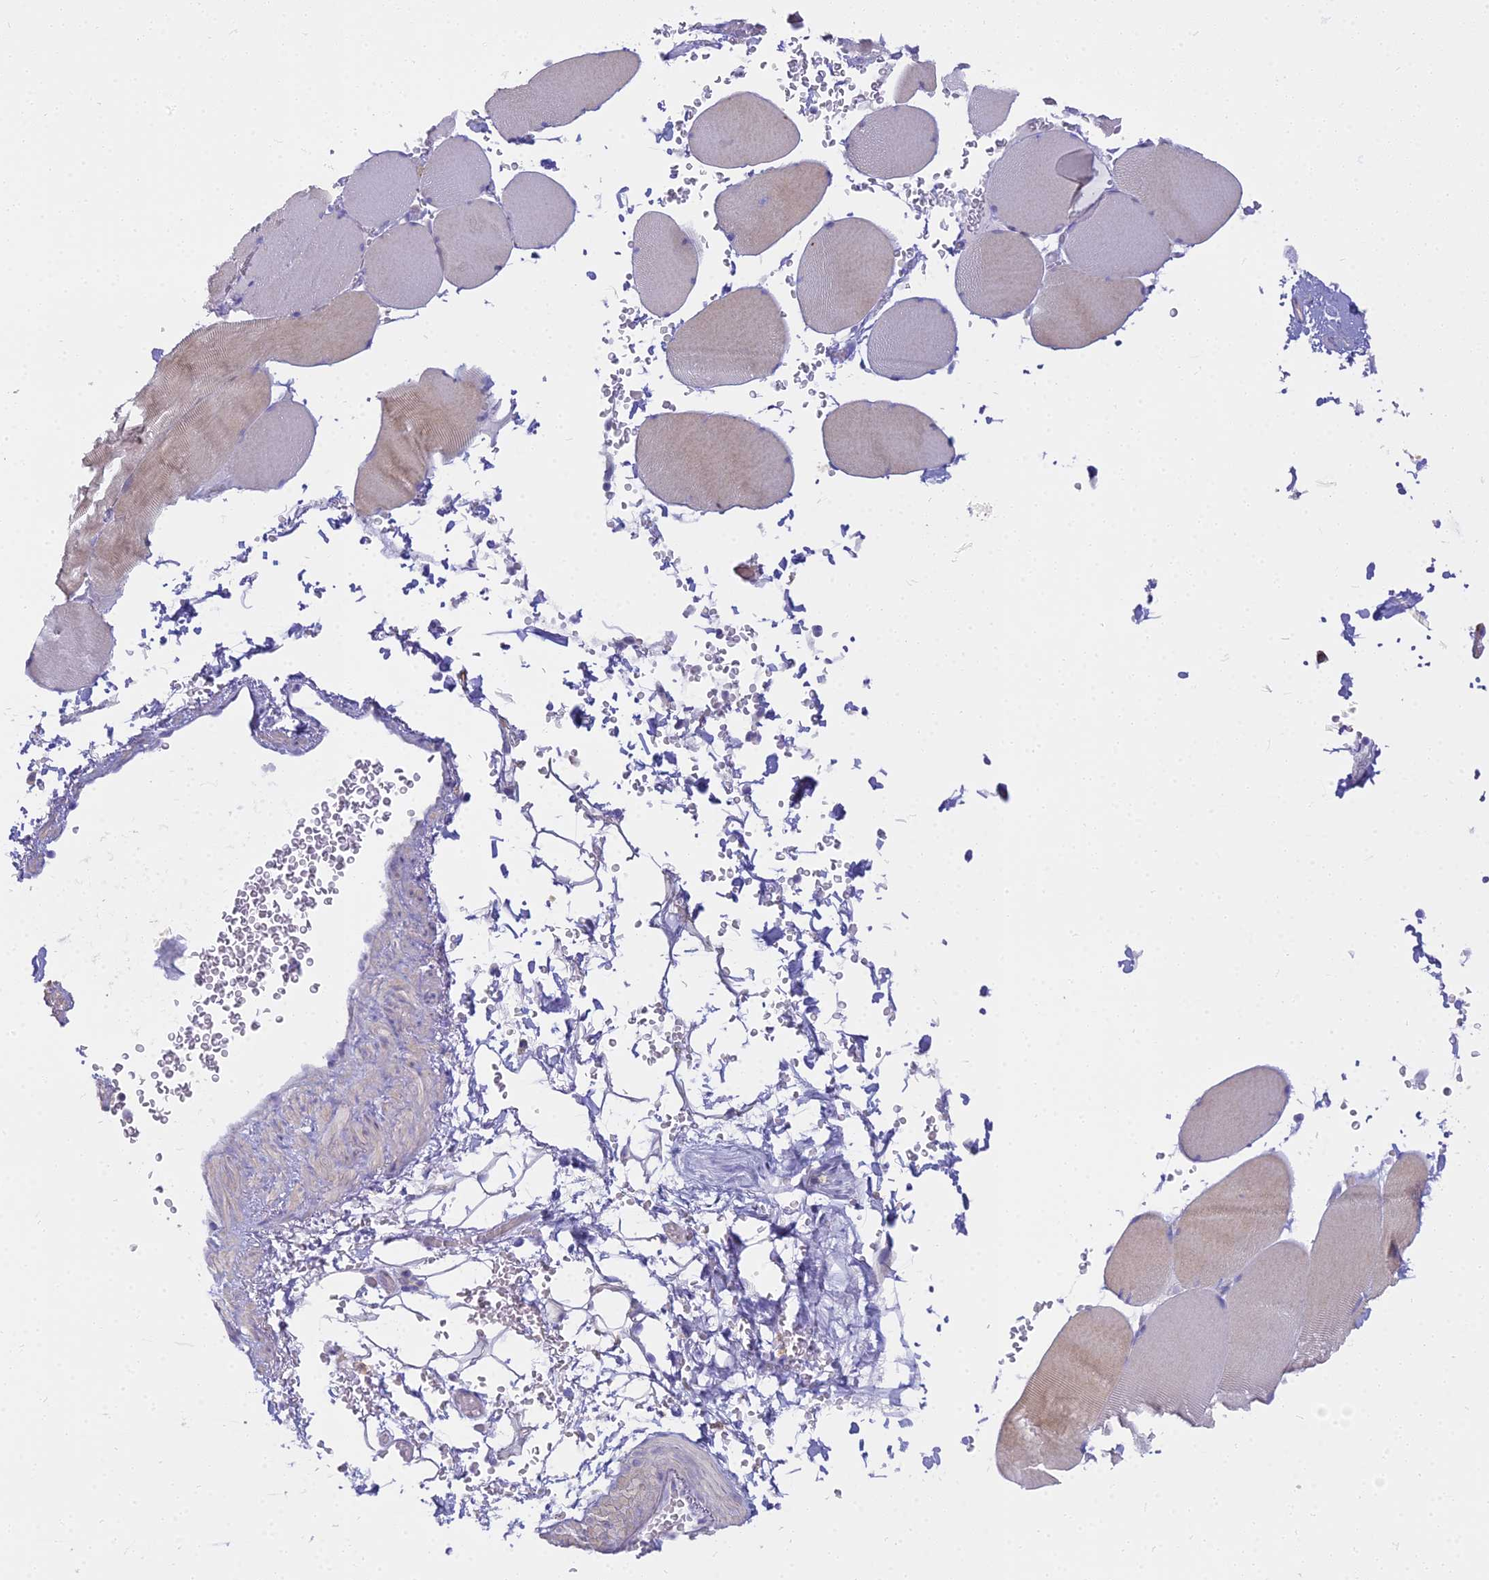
{"staining": {"intensity": "weak", "quantity": "<25%", "location": "cytoplasmic/membranous"}, "tissue": "skeletal muscle", "cell_type": "Myocytes", "image_type": "normal", "snomed": [{"axis": "morphology", "description": "Normal tissue, NOS"}, {"axis": "topography", "description": "Skeletal muscle"}, {"axis": "topography", "description": "Head-Neck"}], "caption": "Skeletal muscle stained for a protein using IHC shows no staining myocytes.", "gene": "BLNK", "patient": {"sex": "male", "age": 66}}